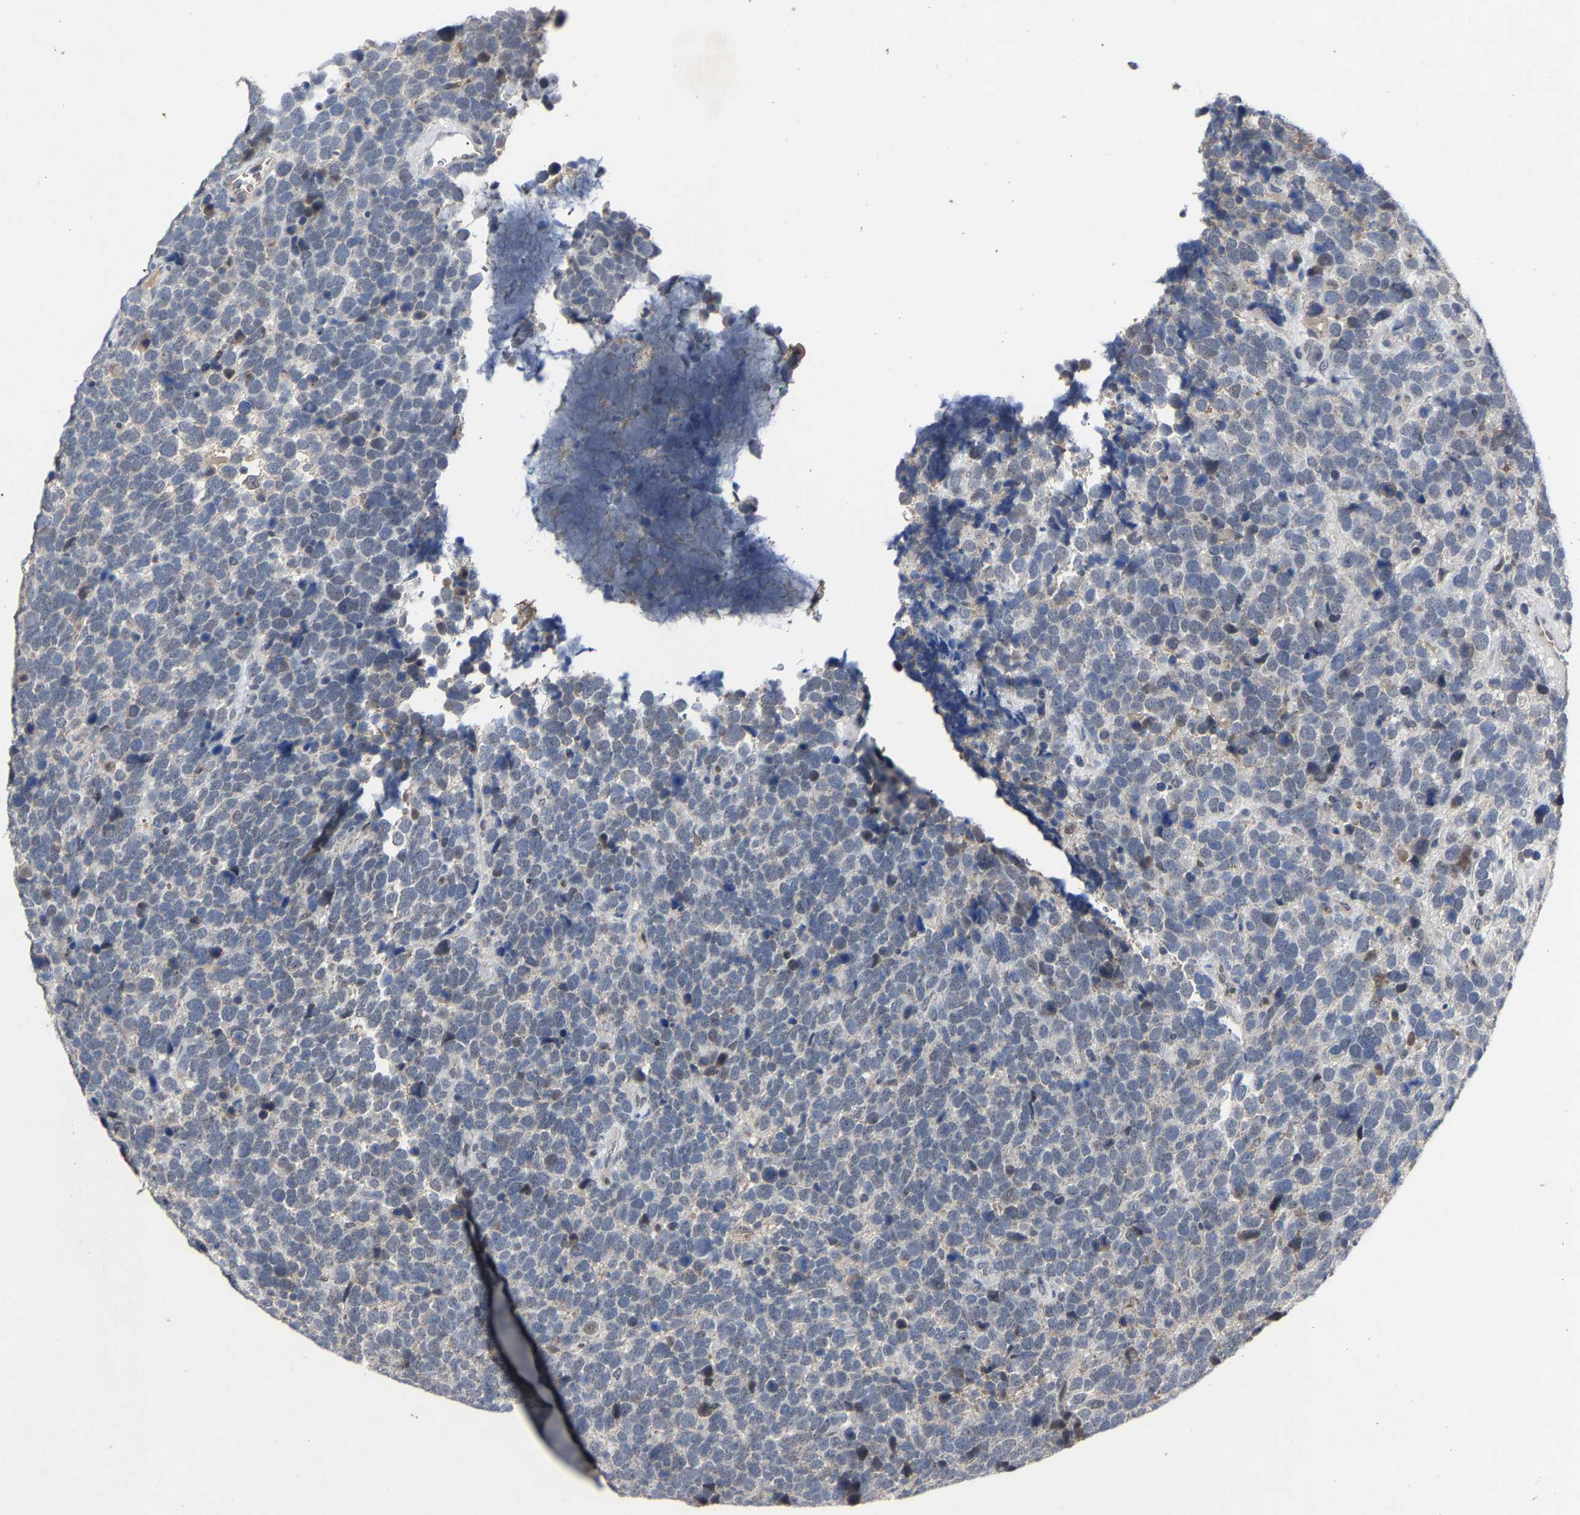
{"staining": {"intensity": "negative", "quantity": "none", "location": "none"}, "tissue": "urothelial cancer", "cell_type": "Tumor cells", "image_type": "cancer", "snomed": [{"axis": "morphology", "description": "Urothelial carcinoma, High grade"}, {"axis": "topography", "description": "Urinary bladder"}], "caption": "Micrograph shows no protein expression in tumor cells of urothelial cancer tissue. (Brightfield microscopy of DAB immunohistochemistry (IHC) at high magnification).", "gene": "LSM8", "patient": {"sex": "female", "age": 82}}